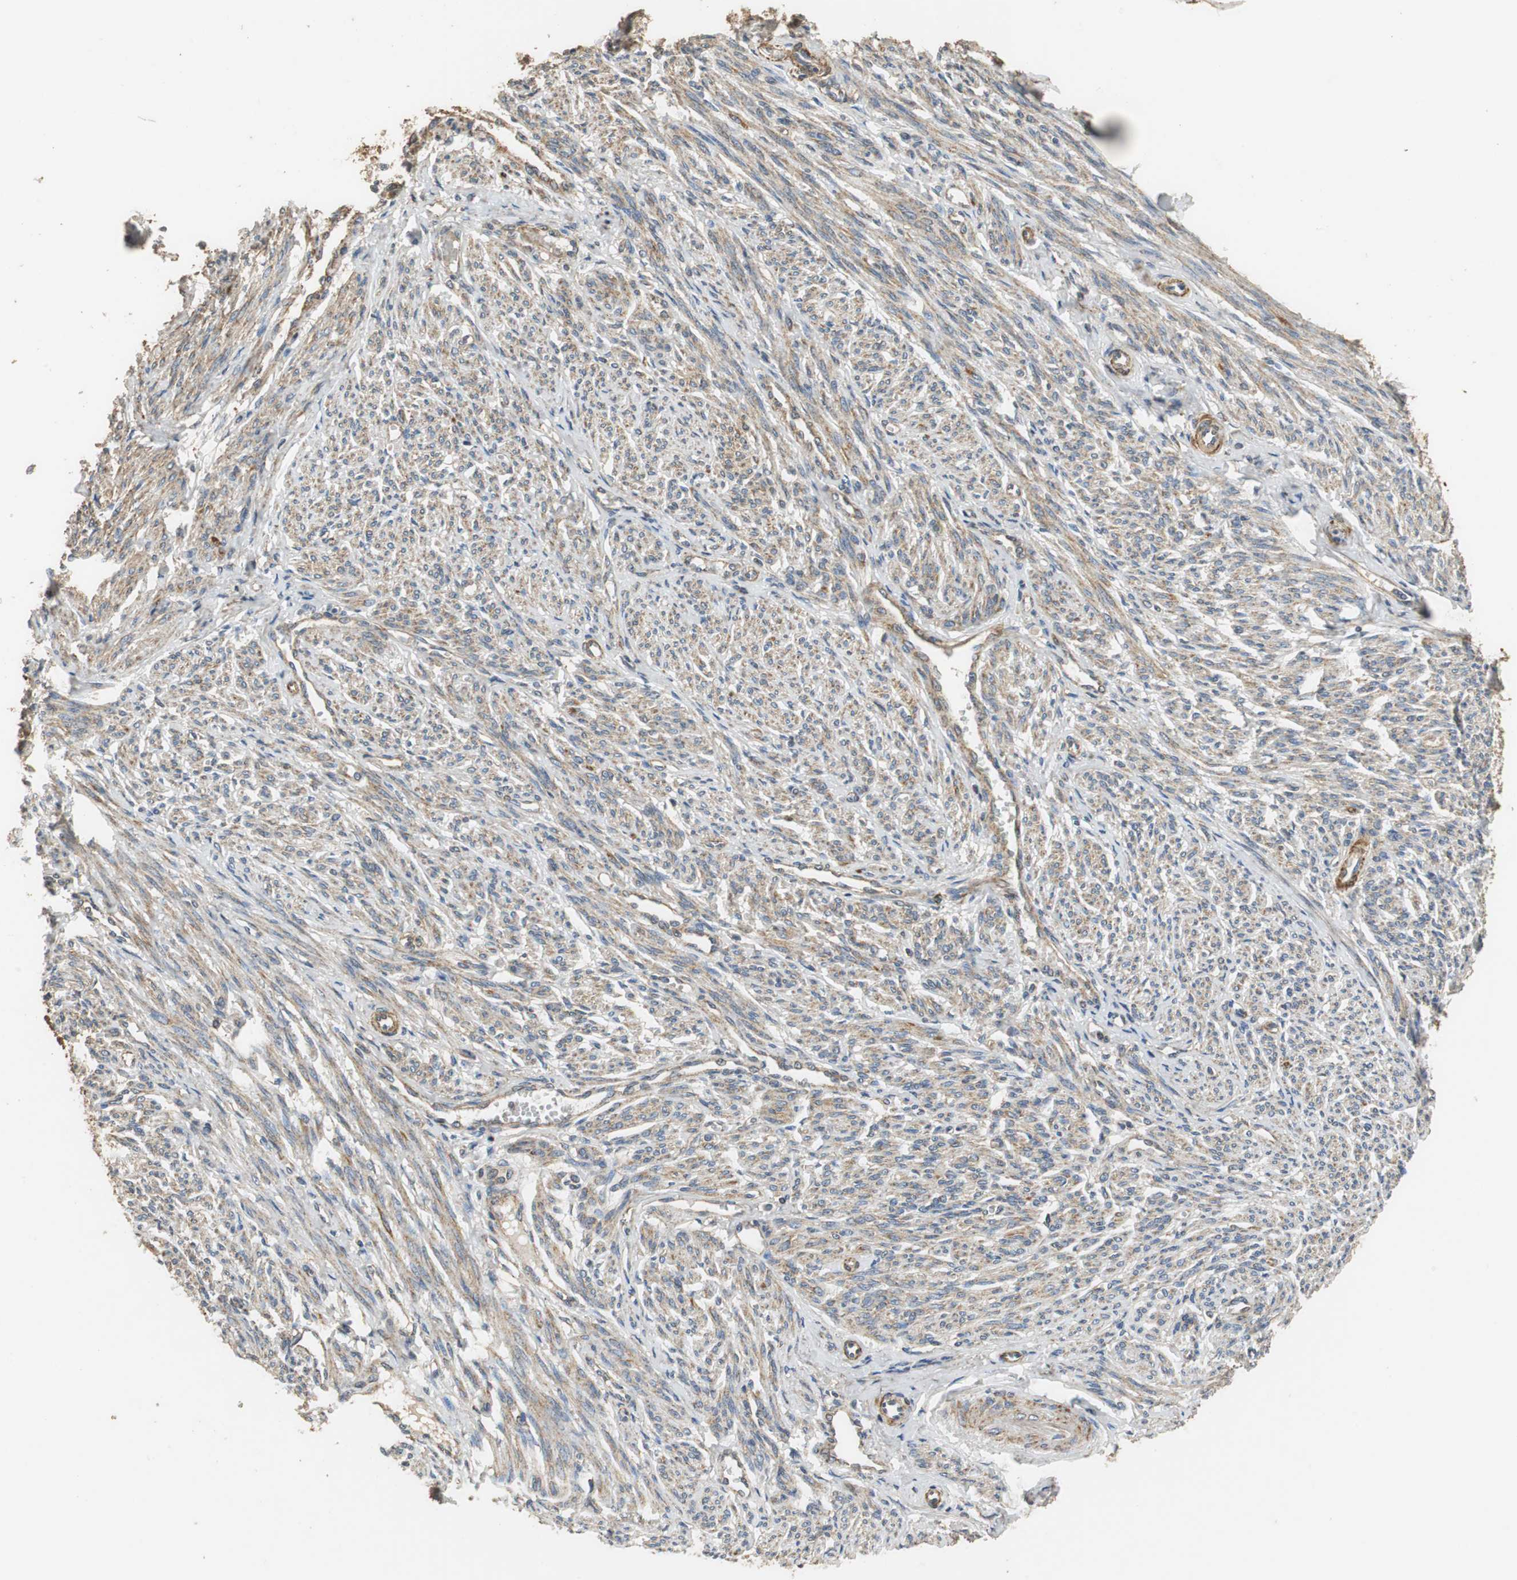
{"staining": {"intensity": "moderate", "quantity": ">75%", "location": "cytoplasmic/membranous"}, "tissue": "smooth muscle", "cell_type": "Smooth muscle cells", "image_type": "normal", "snomed": [{"axis": "morphology", "description": "Normal tissue, NOS"}, {"axis": "topography", "description": "Smooth muscle"}], "caption": "Approximately >75% of smooth muscle cells in normal human smooth muscle display moderate cytoplasmic/membranous protein positivity as visualized by brown immunohistochemical staining.", "gene": "NNT", "patient": {"sex": "female", "age": 65}}